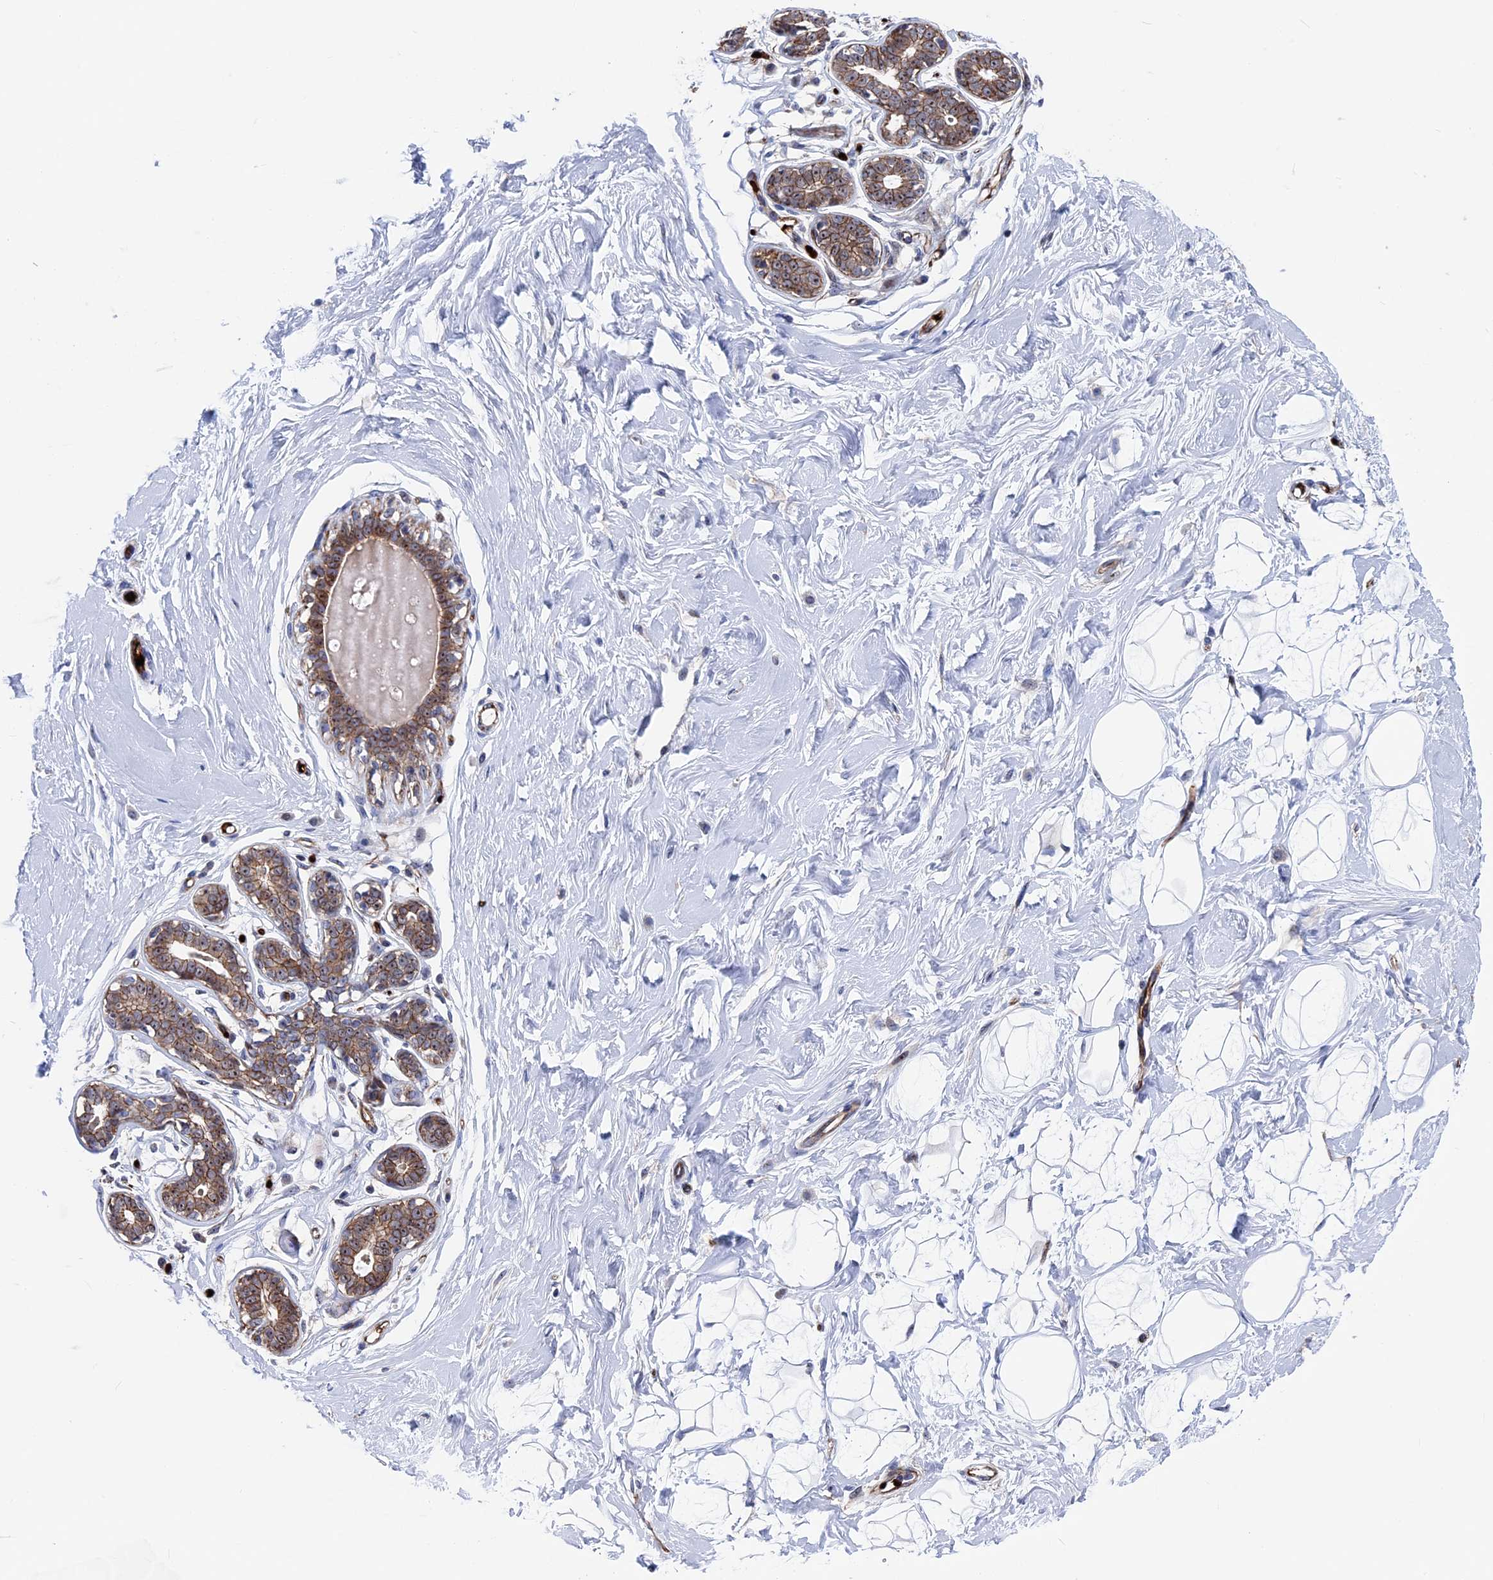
{"staining": {"intensity": "negative", "quantity": "none", "location": "none"}, "tissue": "breast", "cell_type": "Adipocytes", "image_type": "normal", "snomed": [{"axis": "morphology", "description": "Normal tissue, NOS"}, {"axis": "morphology", "description": "Adenoma, NOS"}, {"axis": "topography", "description": "Breast"}], "caption": "High magnification brightfield microscopy of normal breast stained with DAB (3,3'-diaminobenzidine) (brown) and counterstained with hematoxylin (blue): adipocytes show no significant expression. (IHC, brightfield microscopy, high magnification).", "gene": "EXOSC9", "patient": {"sex": "female", "age": 23}}